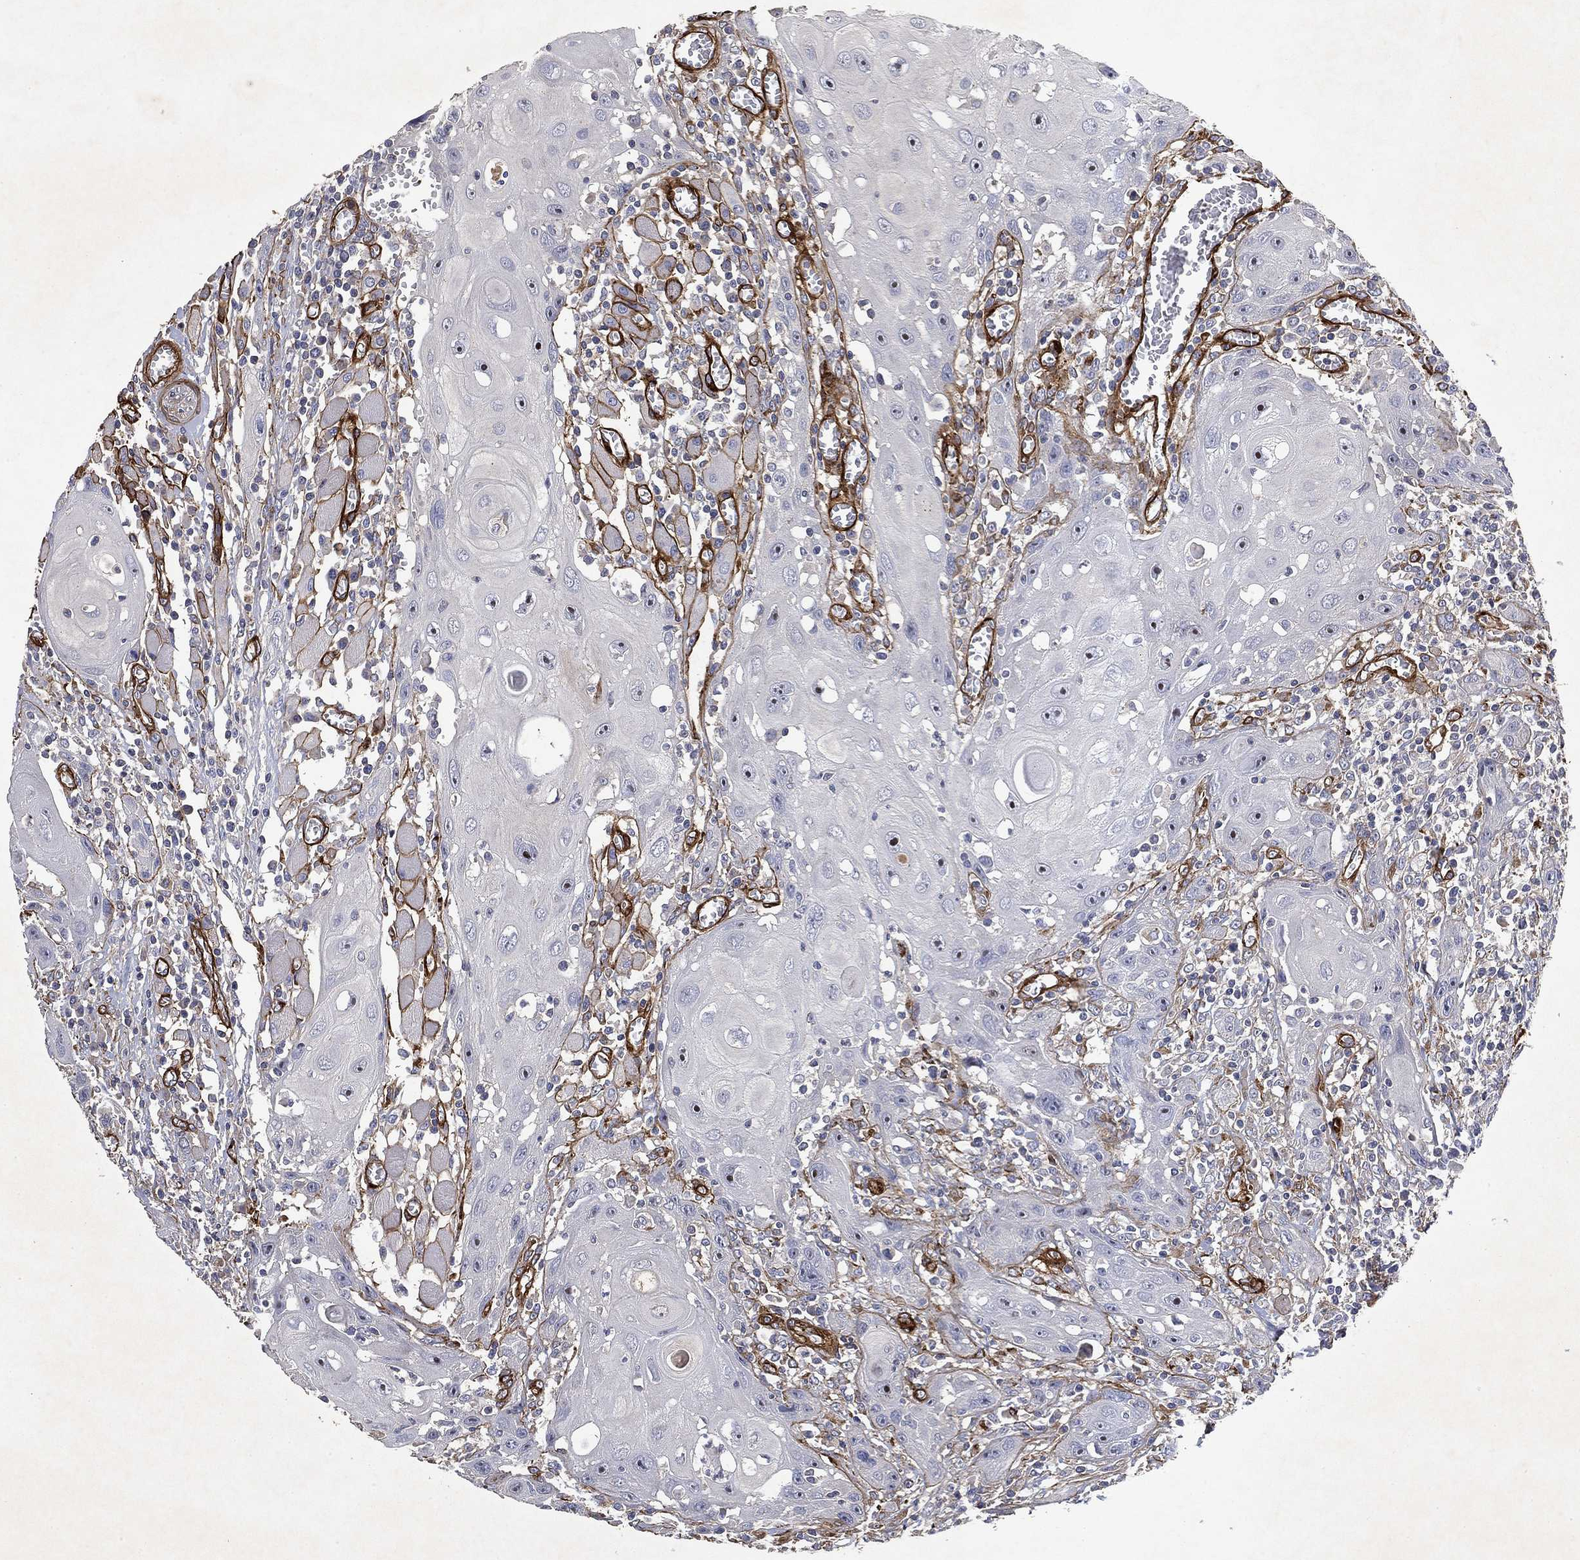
{"staining": {"intensity": "negative", "quantity": "none", "location": "none"}, "tissue": "head and neck cancer", "cell_type": "Tumor cells", "image_type": "cancer", "snomed": [{"axis": "morphology", "description": "Normal tissue, NOS"}, {"axis": "morphology", "description": "Squamous cell carcinoma, NOS"}, {"axis": "topography", "description": "Oral tissue"}, {"axis": "topography", "description": "Head-Neck"}], "caption": "Head and neck cancer was stained to show a protein in brown. There is no significant expression in tumor cells.", "gene": "COL4A2", "patient": {"sex": "male", "age": 71}}